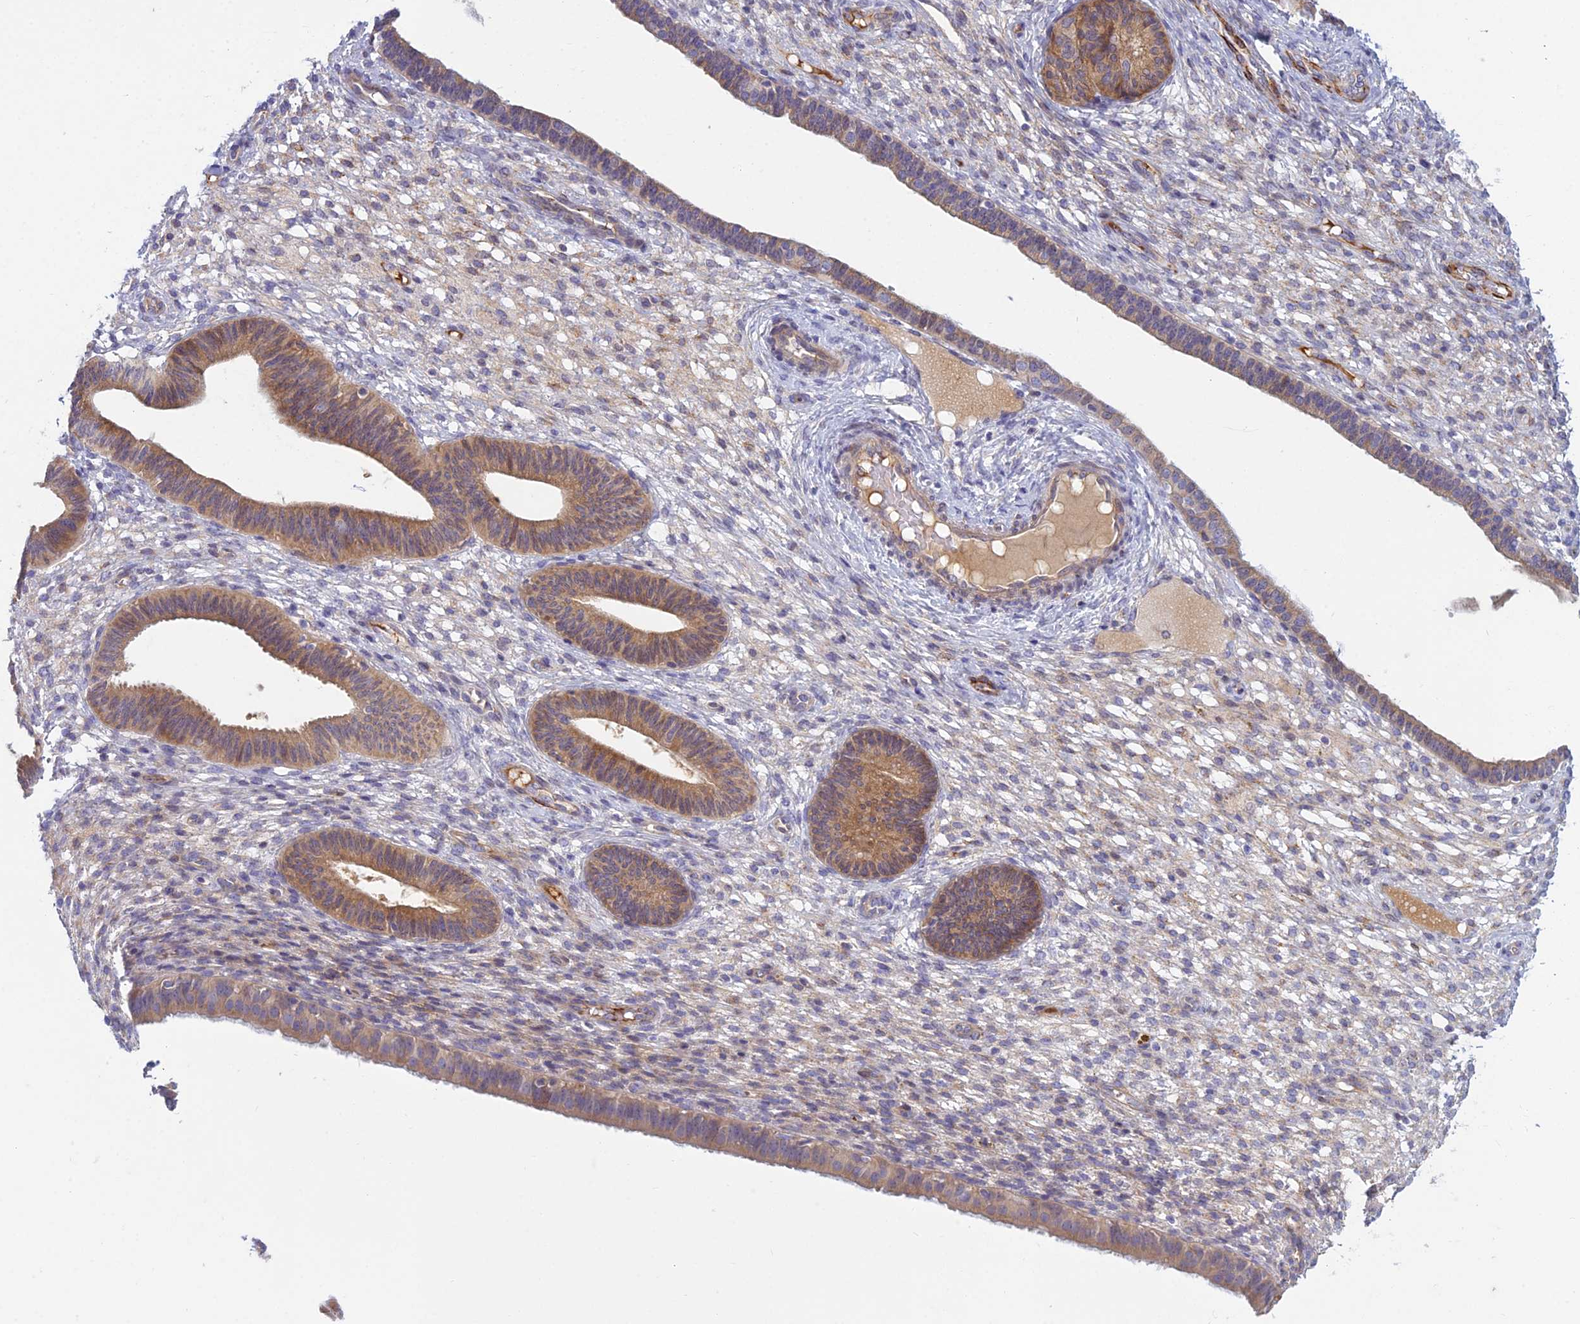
{"staining": {"intensity": "weak", "quantity": "<25%", "location": "cytoplasmic/membranous"}, "tissue": "endometrium", "cell_type": "Cells in endometrial stroma", "image_type": "normal", "snomed": [{"axis": "morphology", "description": "Normal tissue, NOS"}, {"axis": "topography", "description": "Endometrium"}], "caption": "The photomicrograph displays no staining of cells in endometrial stroma in benign endometrium.", "gene": "DUS2", "patient": {"sex": "female", "age": 61}}